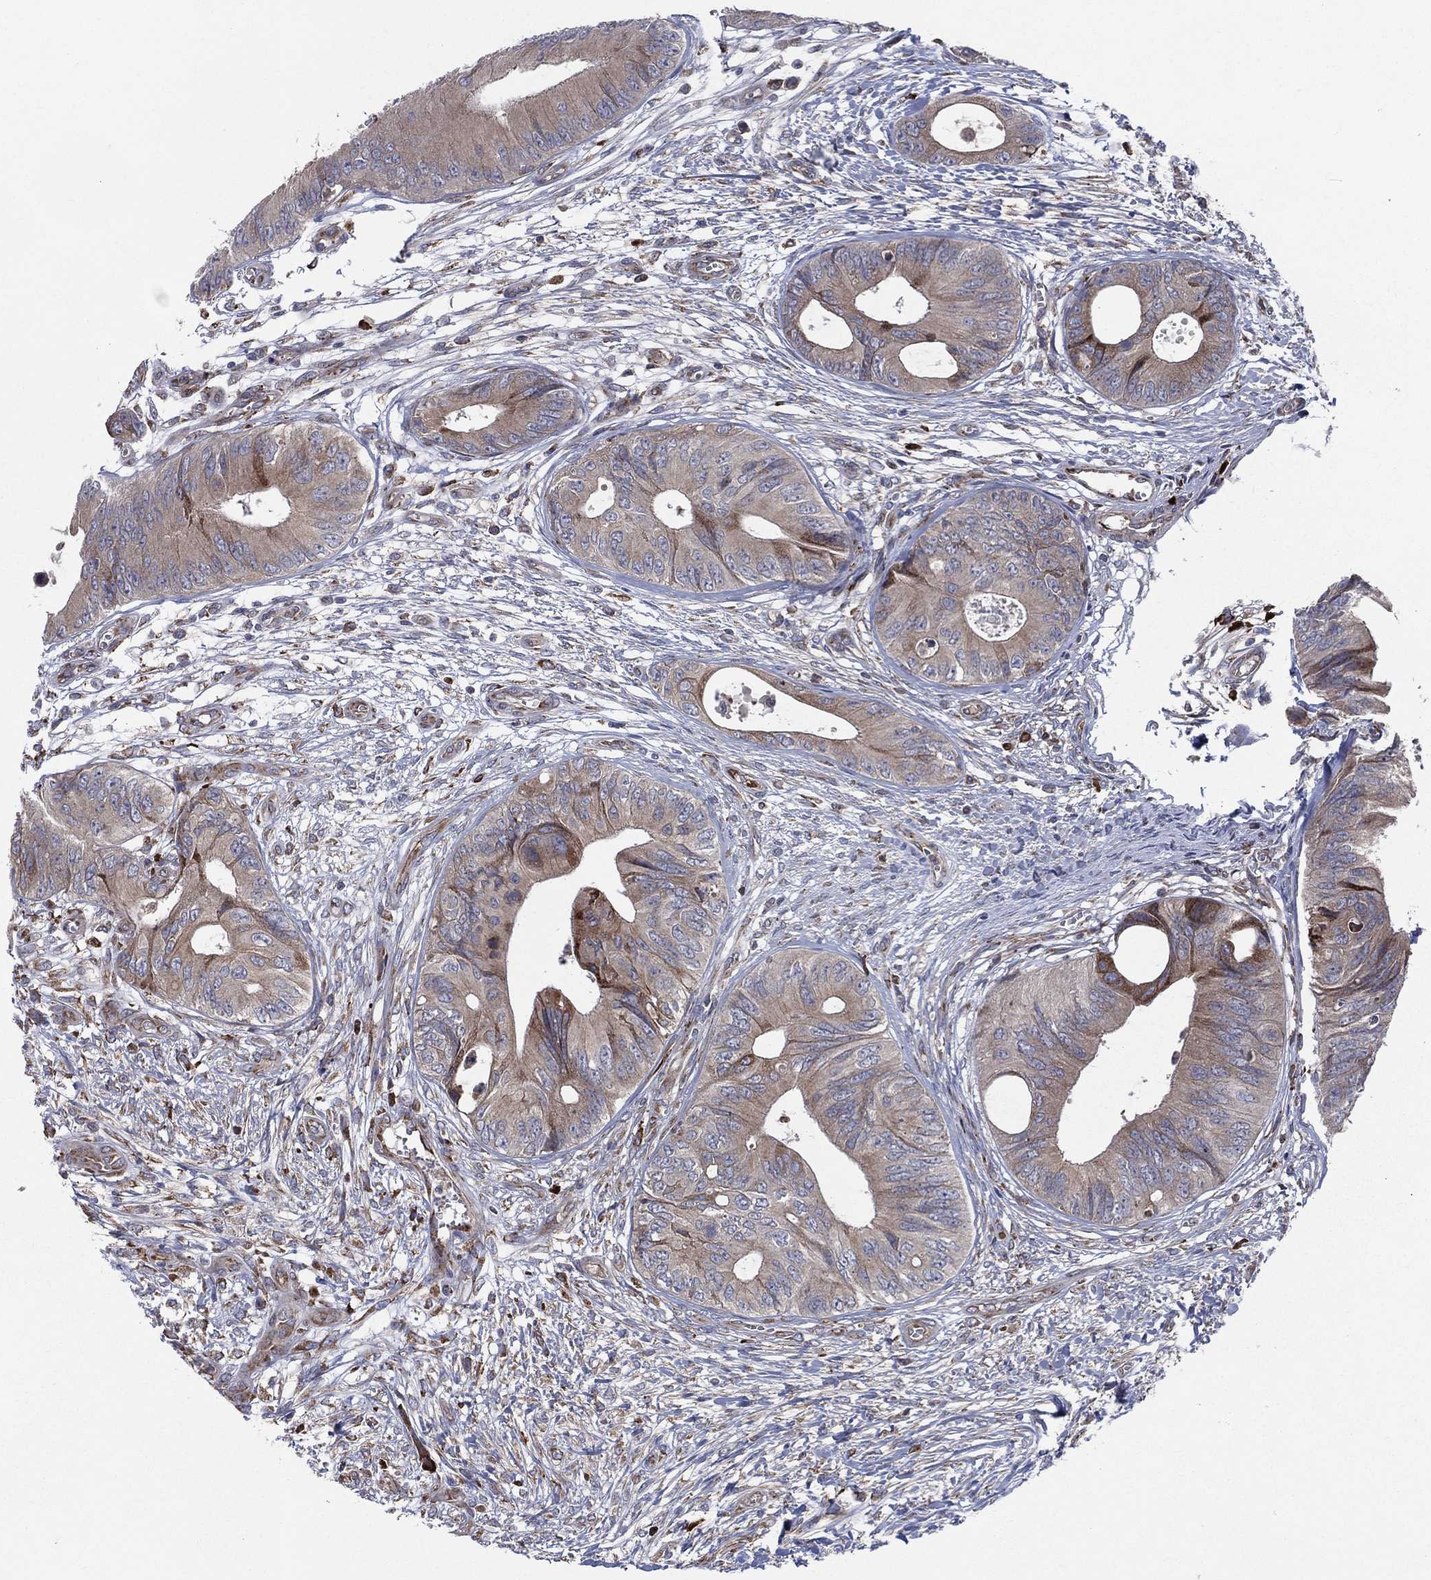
{"staining": {"intensity": "moderate", "quantity": "<25%", "location": "cytoplasmic/membranous"}, "tissue": "colorectal cancer", "cell_type": "Tumor cells", "image_type": "cancer", "snomed": [{"axis": "morphology", "description": "Normal tissue, NOS"}, {"axis": "morphology", "description": "Adenocarcinoma, NOS"}, {"axis": "topography", "description": "Colon"}], "caption": "Adenocarcinoma (colorectal) stained for a protein (brown) shows moderate cytoplasmic/membranous positive staining in about <25% of tumor cells.", "gene": "CCDC159", "patient": {"sex": "male", "age": 65}}